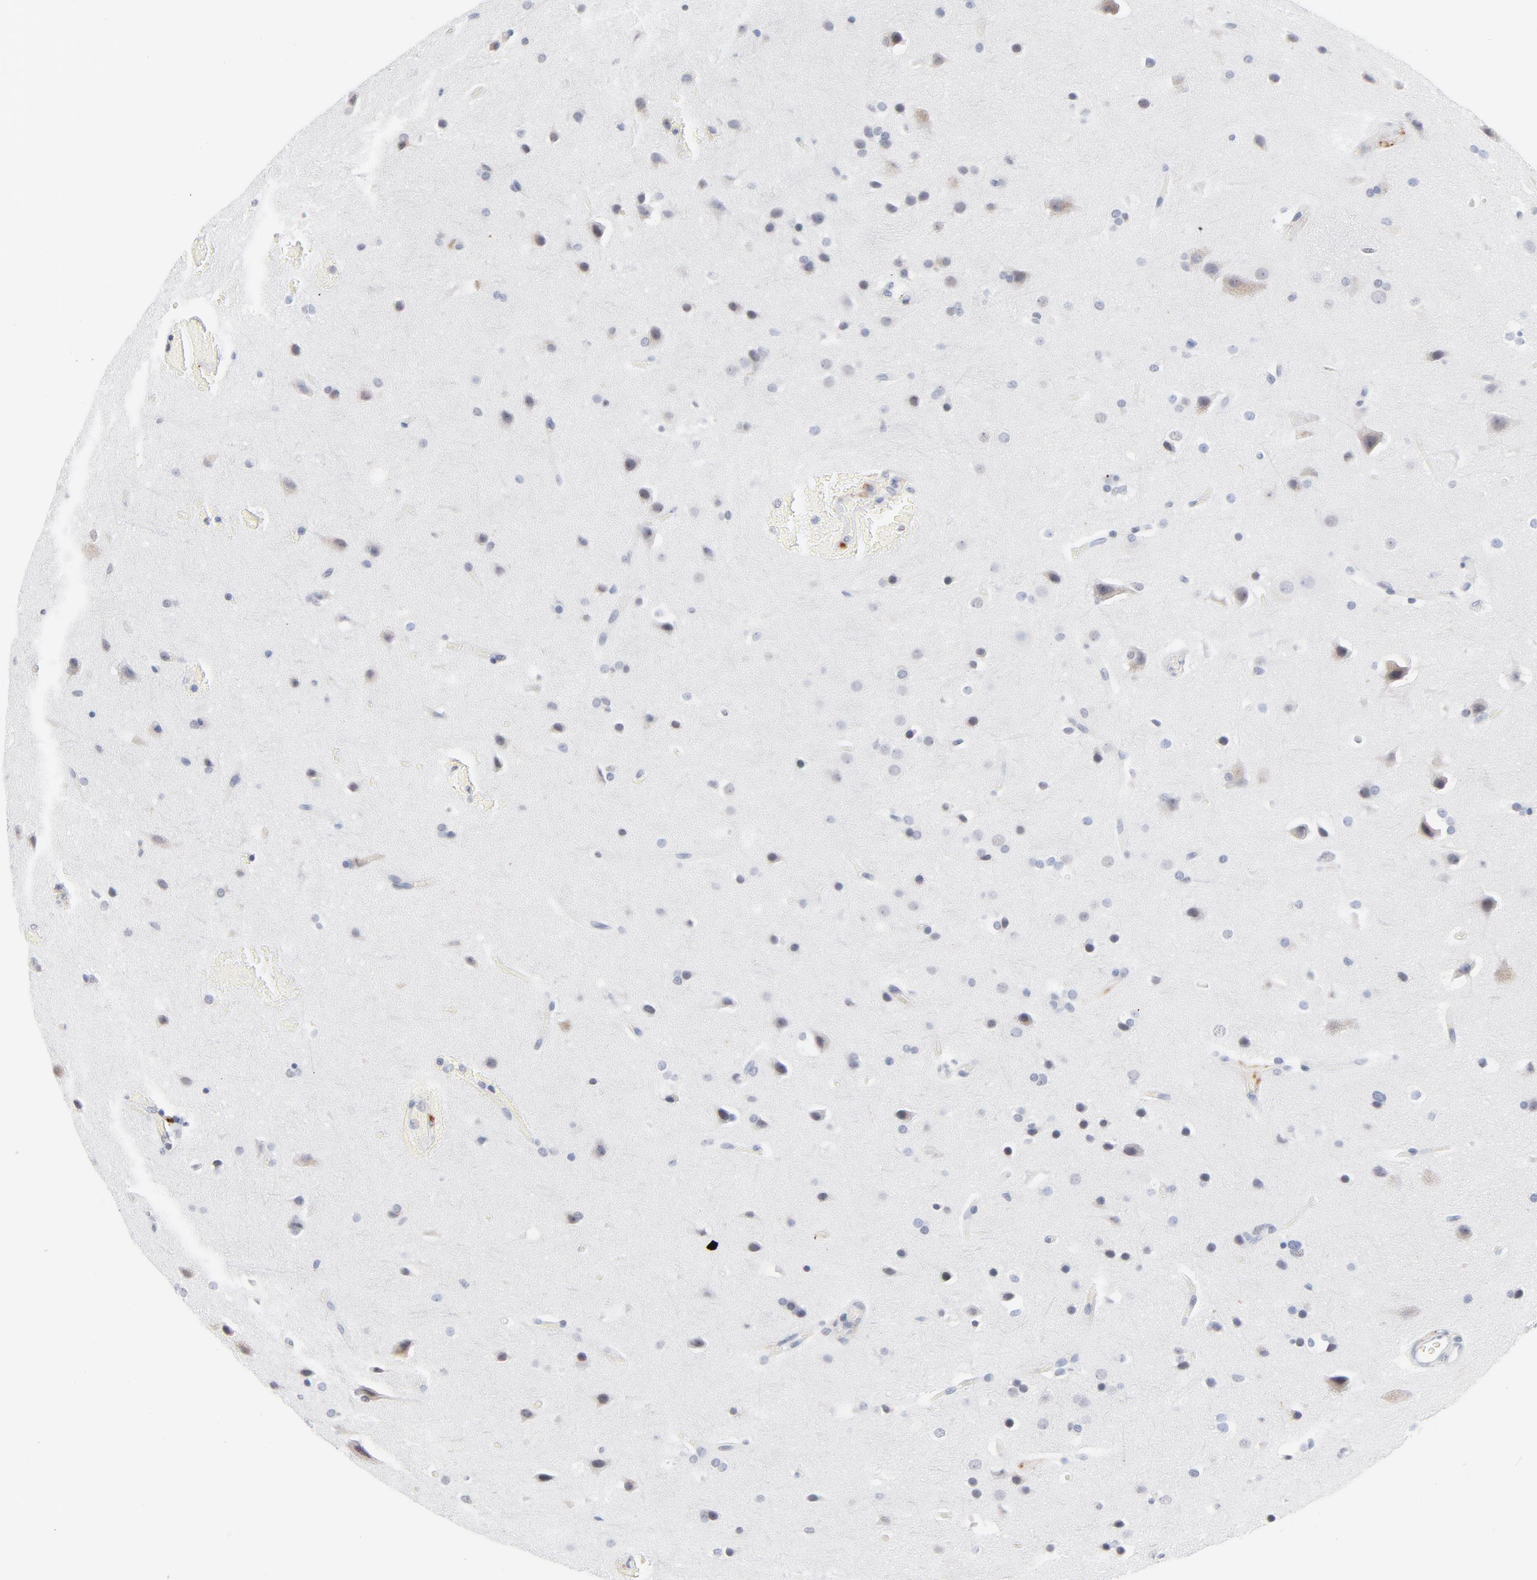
{"staining": {"intensity": "negative", "quantity": "none", "location": "none"}, "tissue": "glioma", "cell_type": "Tumor cells", "image_type": "cancer", "snomed": [{"axis": "morphology", "description": "Glioma, malignant, Low grade"}, {"axis": "topography", "description": "Cerebral cortex"}], "caption": "IHC photomicrograph of human glioma stained for a protein (brown), which displays no staining in tumor cells.", "gene": "LTBP2", "patient": {"sex": "female", "age": 47}}